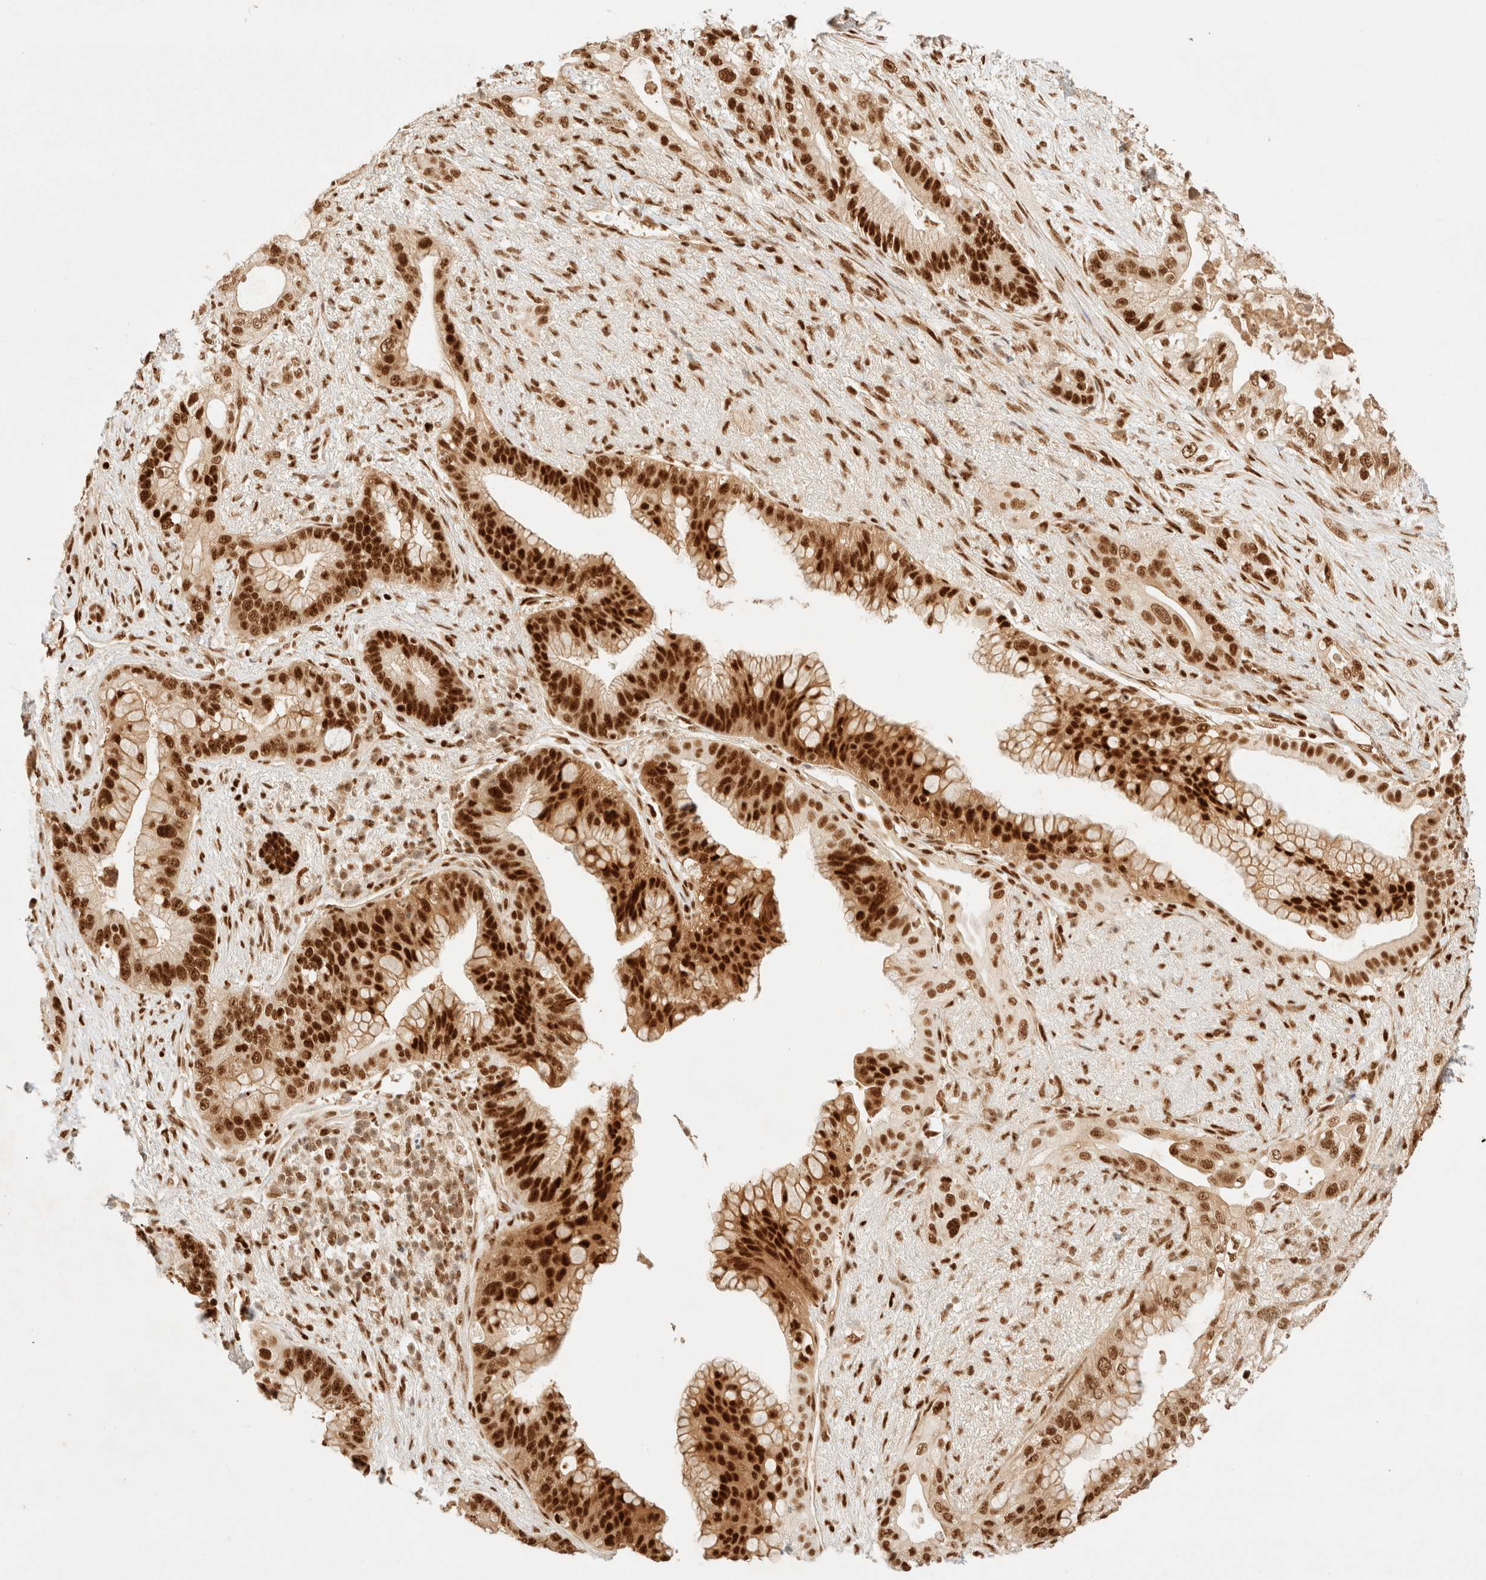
{"staining": {"intensity": "strong", "quantity": ">75%", "location": "nuclear"}, "tissue": "pancreatic cancer", "cell_type": "Tumor cells", "image_type": "cancer", "snomed": [{"axis": "morphology", "description": "Adenocarcinoma, NOS"}, {"axis": "topography", "description": "Pancreas"}], "caption": "Protein expression analysis of human pancreatic cancer reveals strong nuclear expression in approximately >75% of tumor cells.", "gene": "ZNF768", "patient": {"sex": "male", "age": 53}}